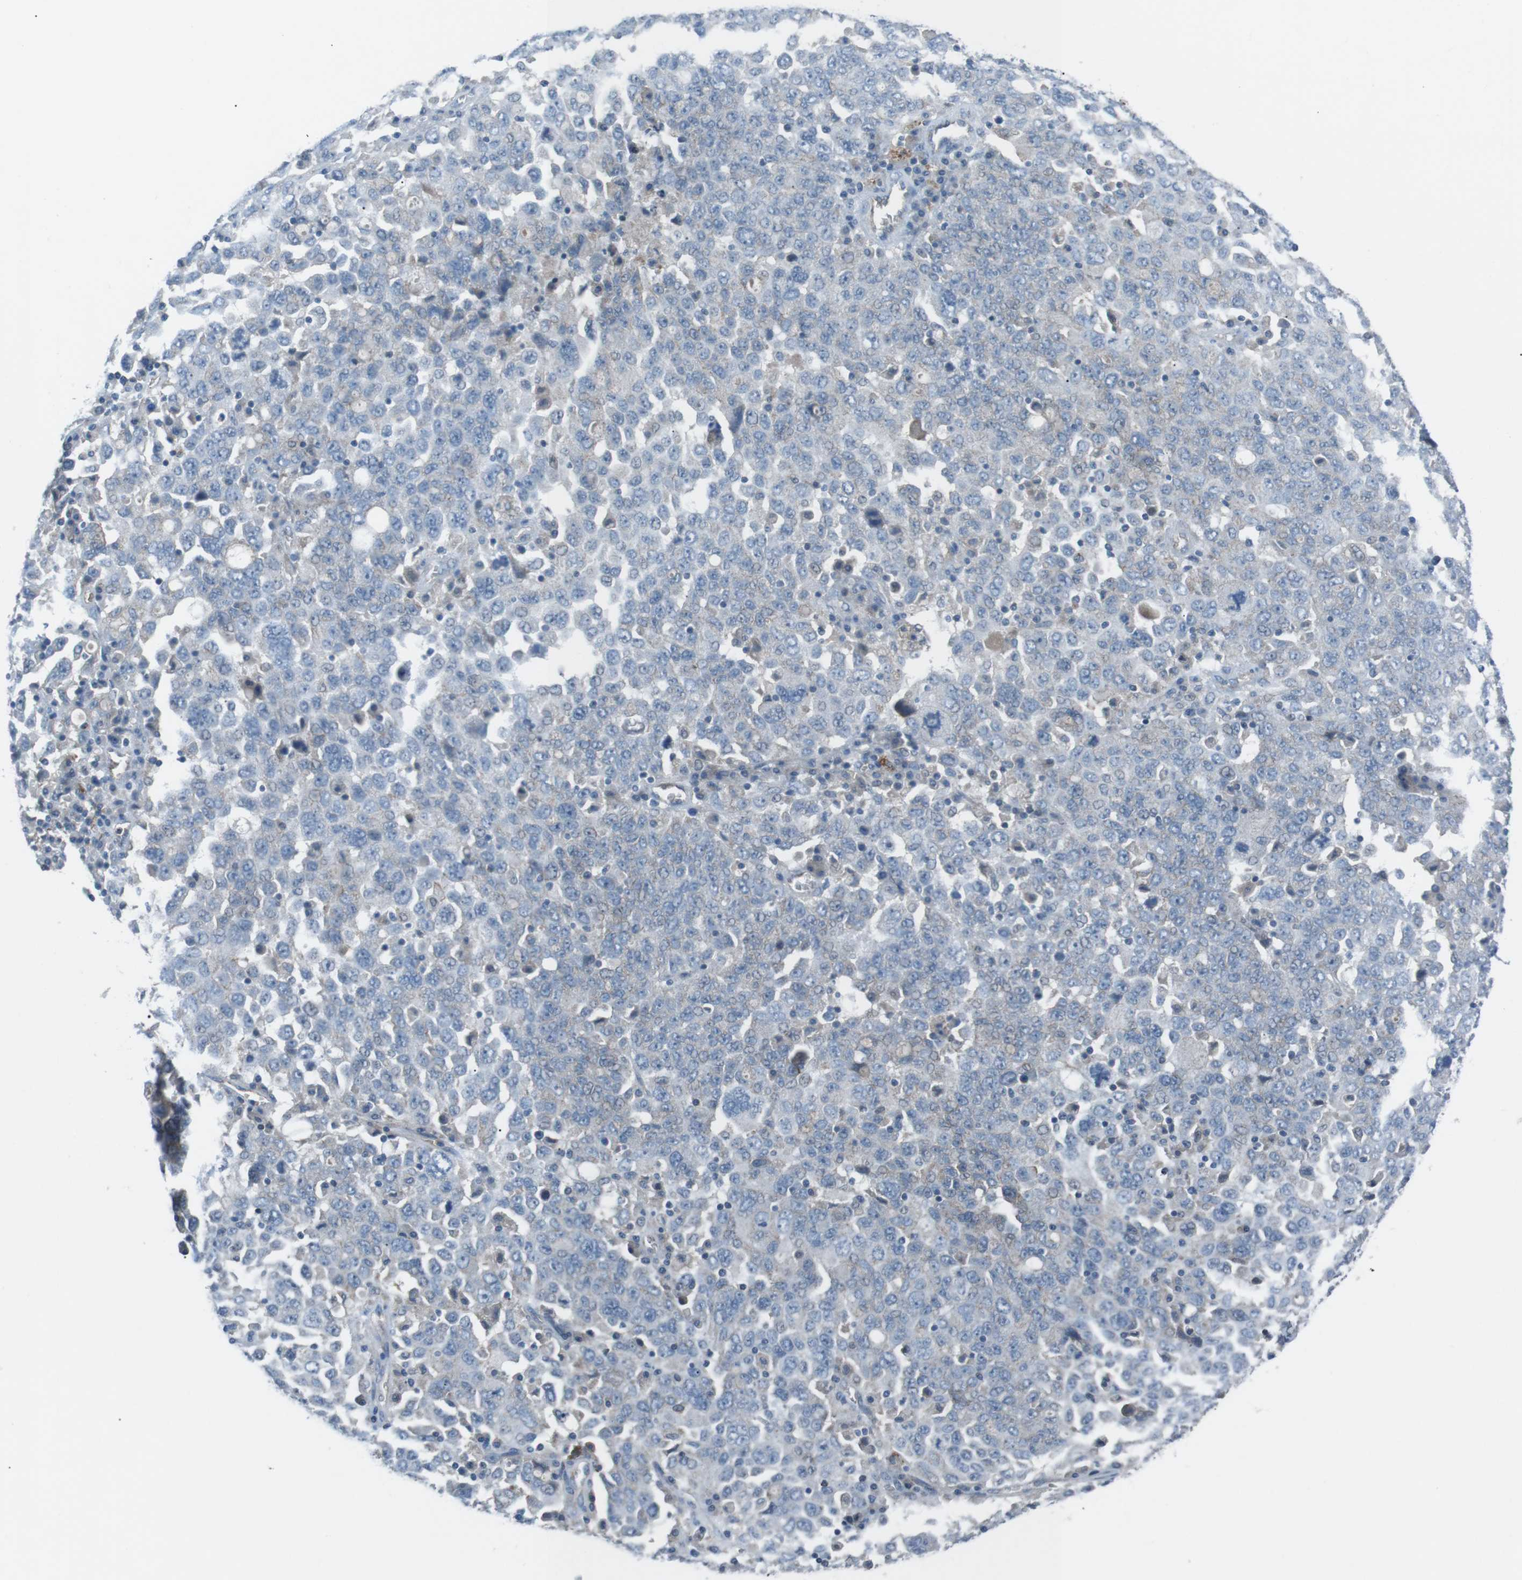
{"staining": {"intensity": "negative", "quantity": "none", "location": "none"}, "tissue": "ovarian cancer", "cell_type": "Tumor cells", "image_type": "cancer", "snomed": [{"axis": "morphology", "description": "Carcinoma, endometroid"}, {"axis": "topography", "description": "Ovary"}], "caption": "Tumor cells show no significant positivity in ovarian endometroid carcinoma.", "gene": "SPTA1", "patient": {"sex": "female", "age": 62}}